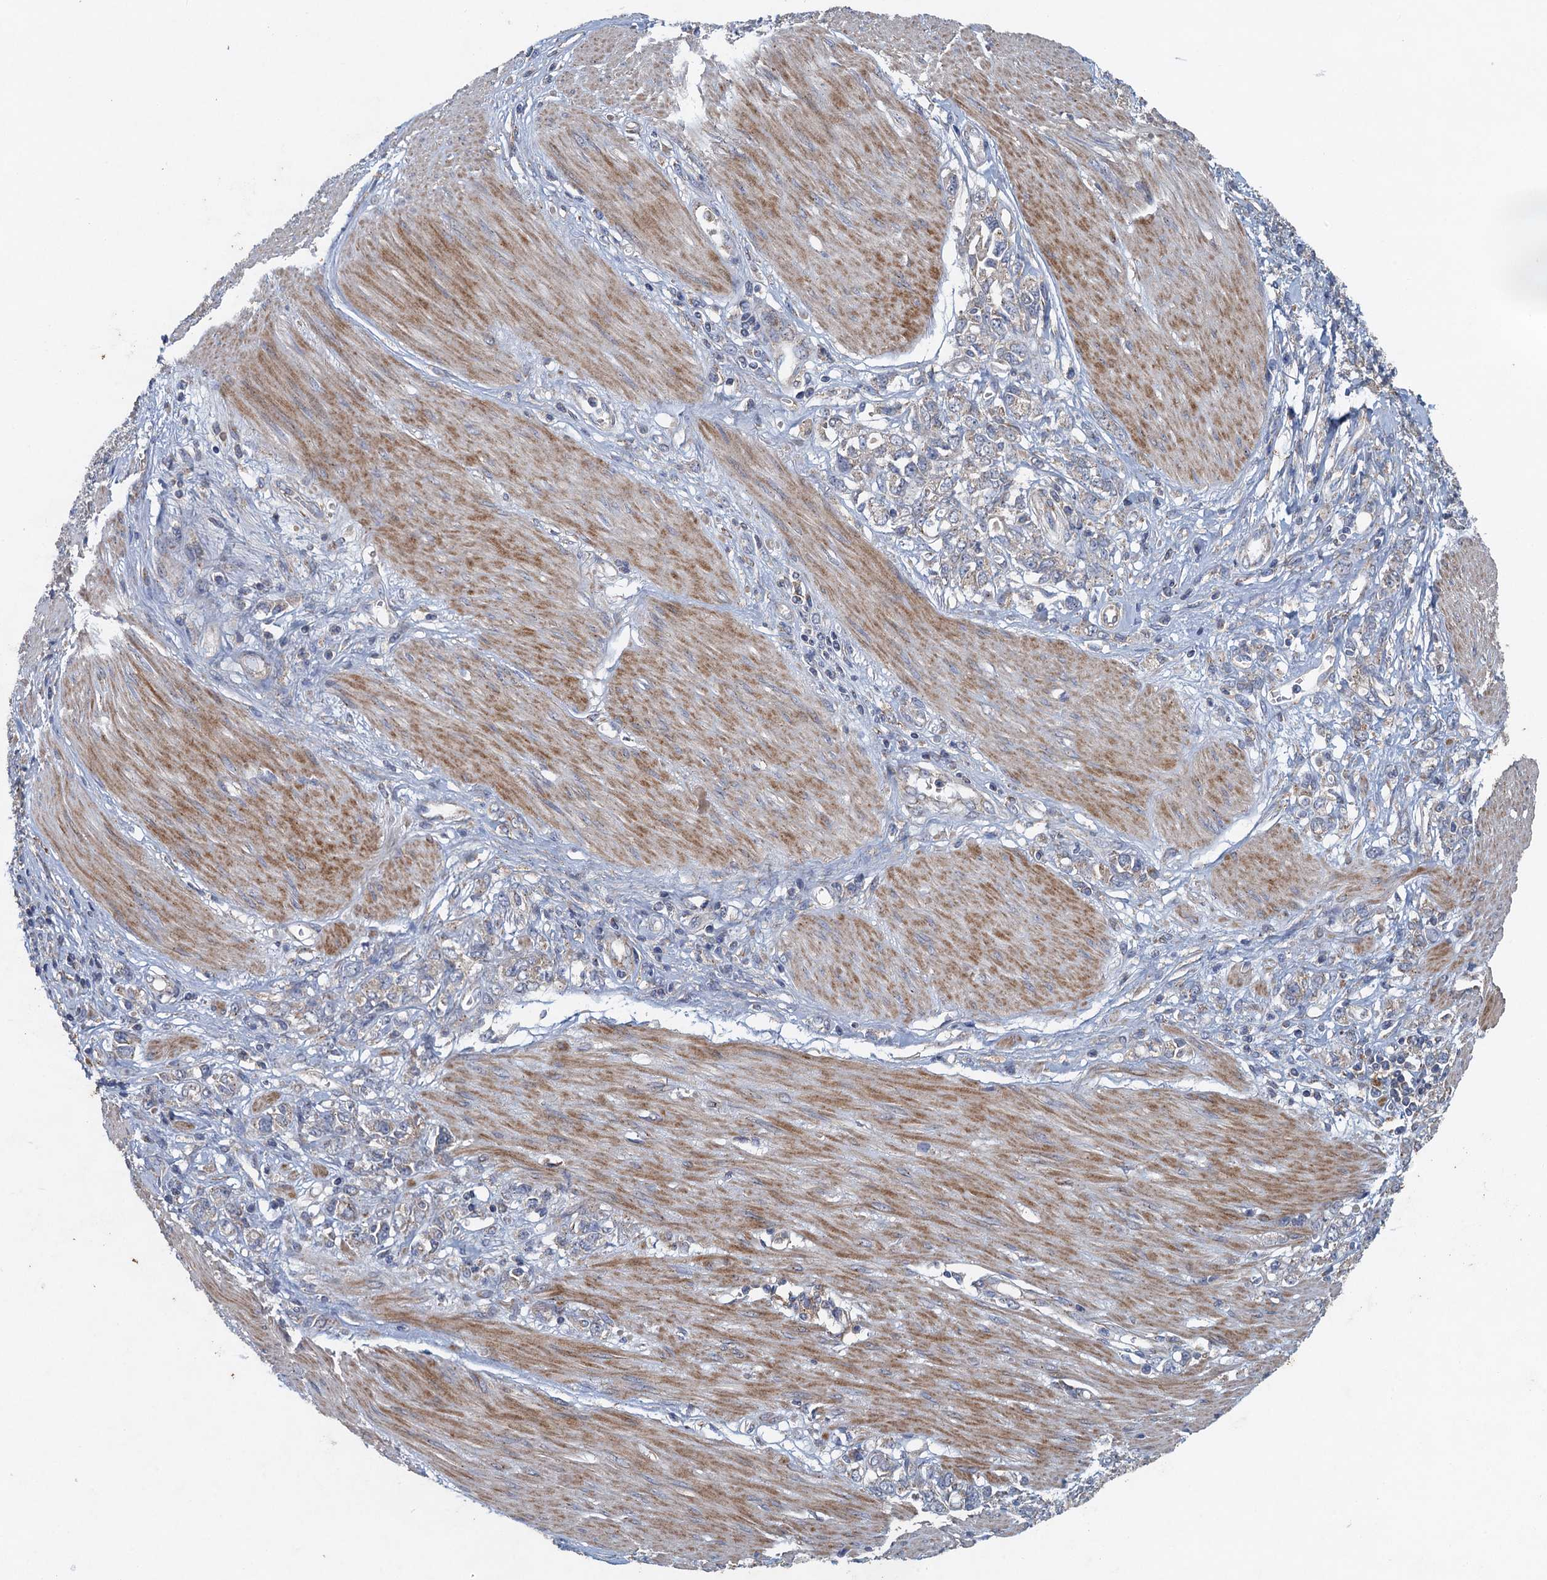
{"staining": {"intensity": "weak", "quantity": "<25%", "location": "cytoplasmic/membranous"}, "tissue": "stomach cancer", "cell_type": "Tumor cells", "image_type": "cancer", "snomed": [{"axis": "morphology", "description": "Adenocarcinoma, NOS"}, {"axis": "topography", "description": "Stomach"}], "caption": "Immunohistochemical staining of stomach adenocarcinoma shows no significant staining in tumor cells.", "gene": "BCS1L", "patient": {"sex": "female", "age": 76}}